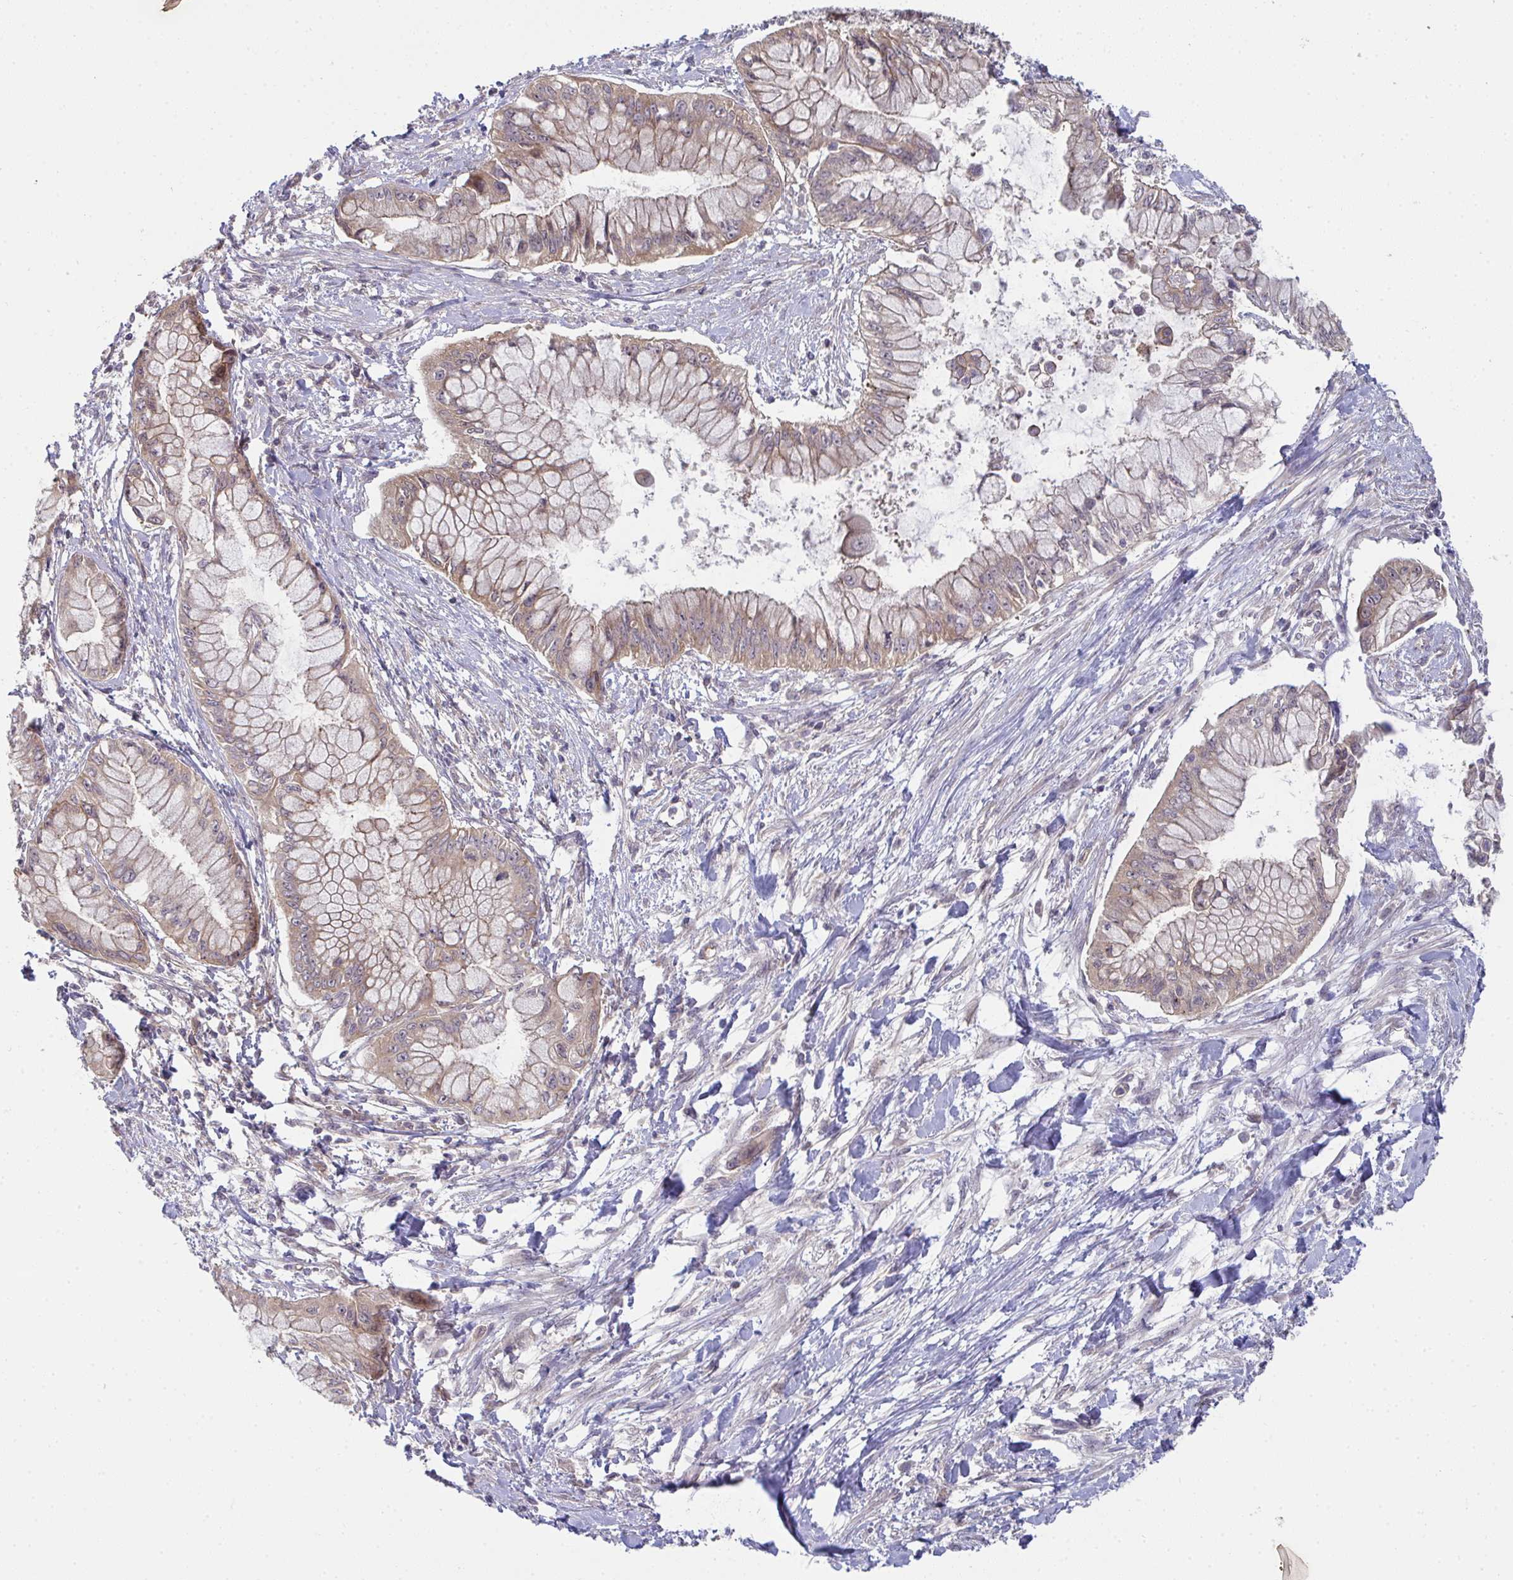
{"staining": {"intensity": "moderate", "quantity": ">75%", "location": "cytoplasmic/membranous"}, "tissue": "pancreatic cancer", "cell_type": "Tumor cells", "image_type": "cancer", "snomed": [{"axis": "morphology", "description": "Adenocarcinoma, NOS"}, {"axis": "topography", "description": "Pancreas"}], "caption": "Immunohistochemistry (IHC) of human pancreatic adenocarcinoma shows medium levels of moderate cytoplasmic/membranous expression in about >75% of tumor cells.", "gene": "CASP9", "patient": {"sex": "male", "age": 48}}